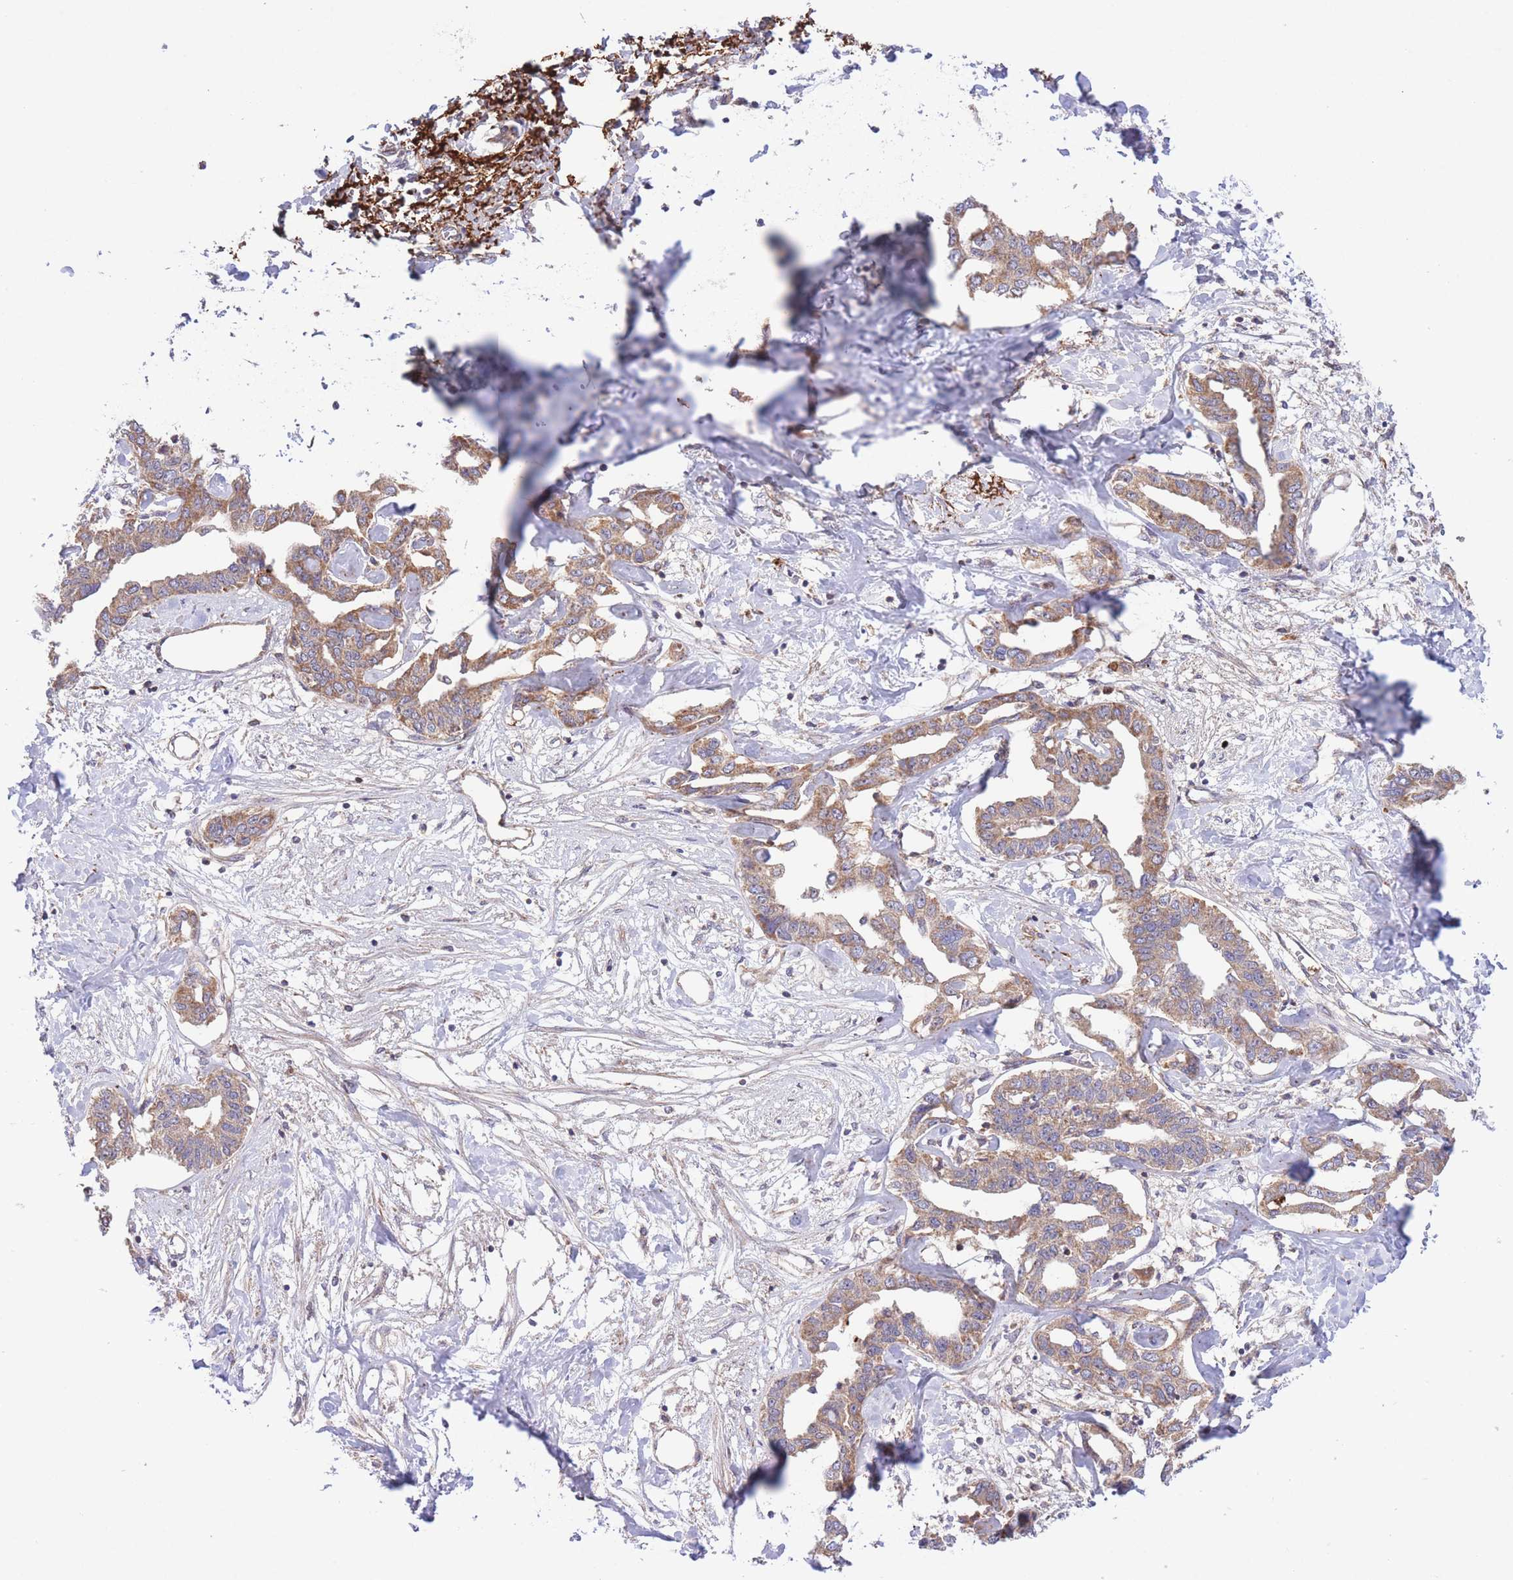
{"staining": {"intensity": "moderate", "quantity": ">75%", "location": "cytoplasmic/membranous"}, "tissue": "liver cancer", "cell_type": "Tumor cells", "image_type": "cancer", "snomed": [{"axis": "morphology", "description": "Cholangiocarcinoma"}, {"axis": "topography", "description": "Liver"}], "caption": "Immunohistochemical staining of human liver cholangiocarcinoma shows medium levels of moderate cytoplasmic/membranous protein expression in approximately >75% of tumor cells.", "gene": "ATP13A2", "patient": {"sex": "male", "age": 59}}